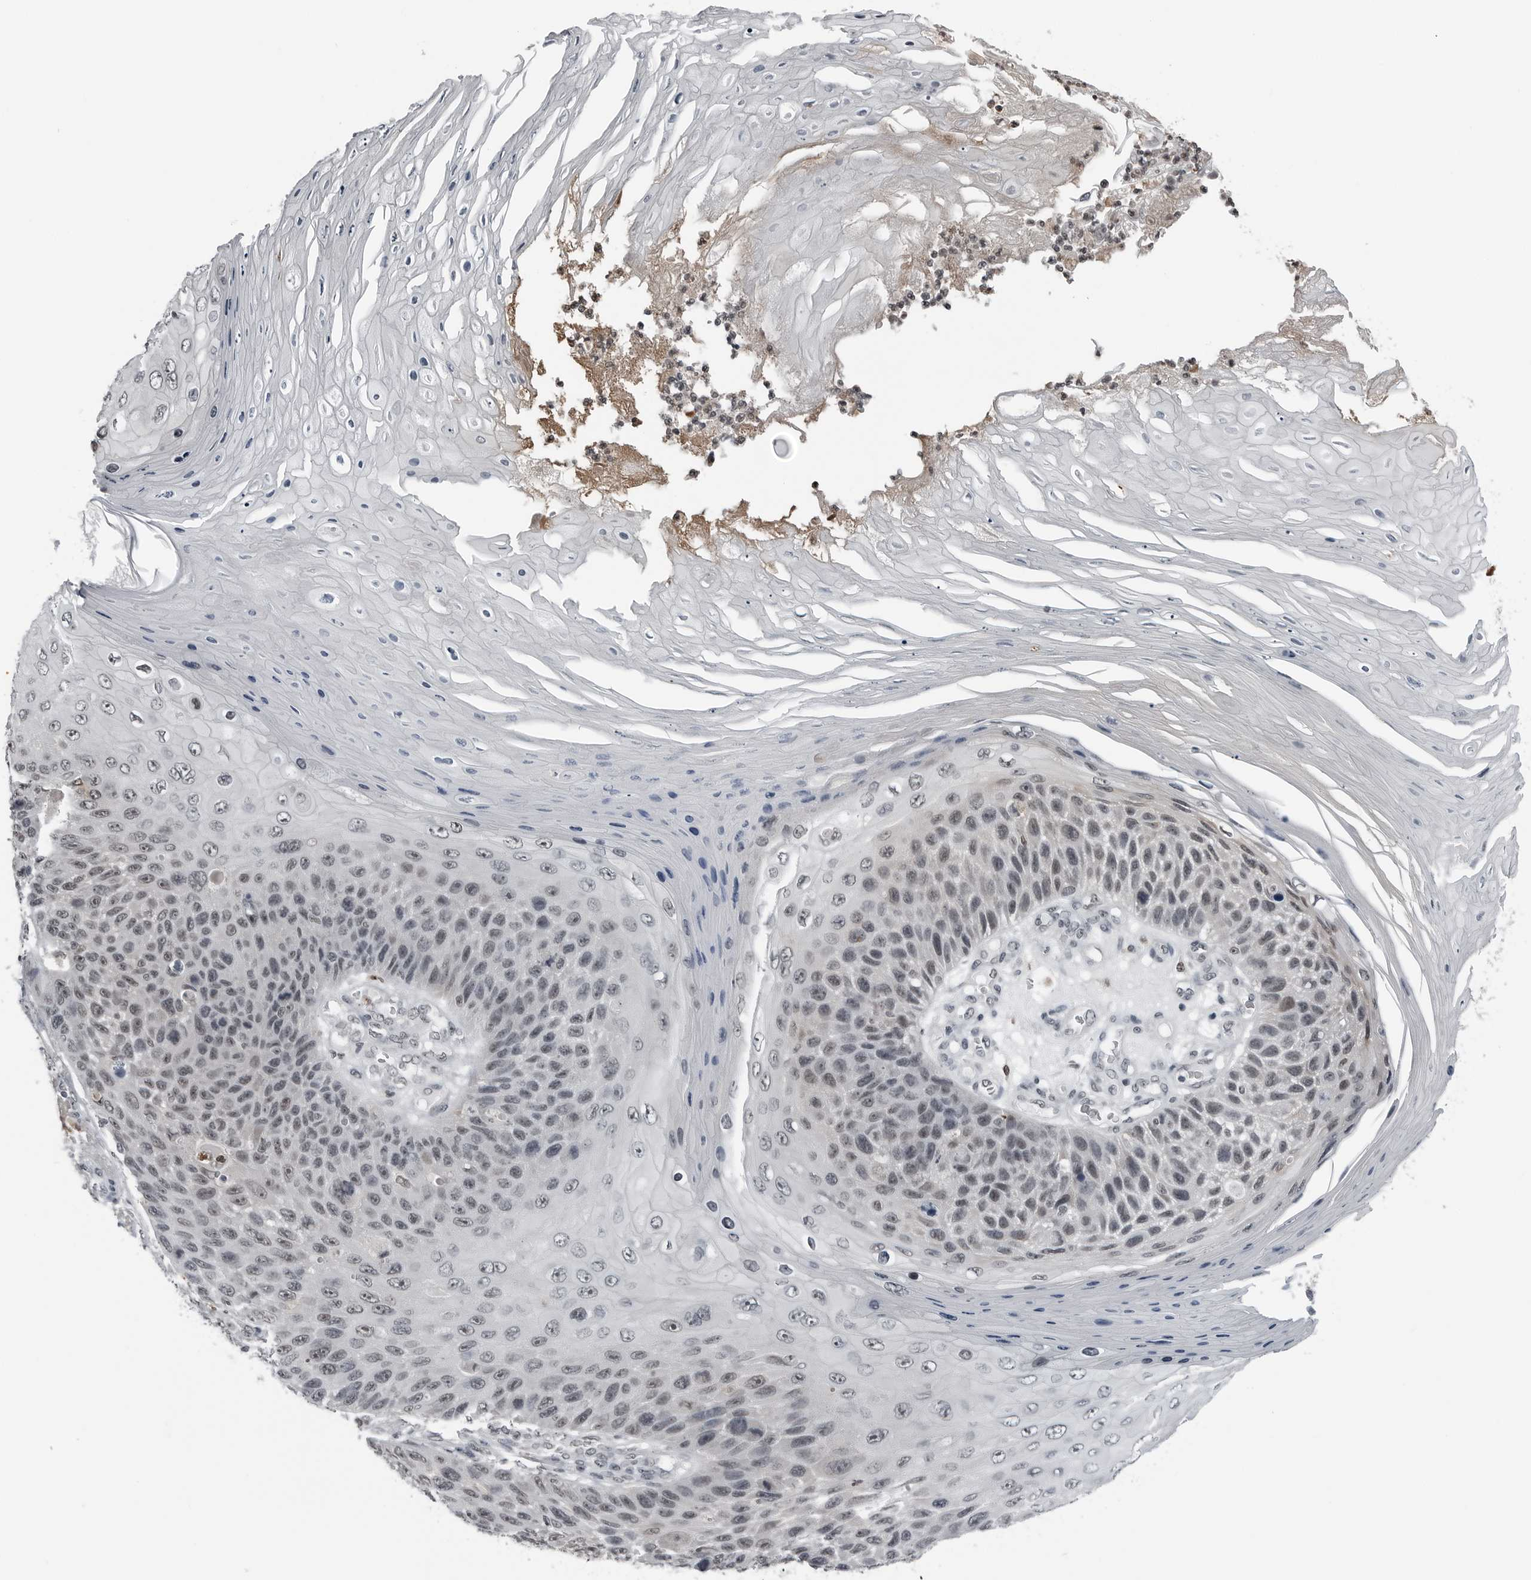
{"staining": {"intensity": "weak", "quantity": "<25%", "location": "nuclear"}, "tissue": "skin cancer", "cell_type": "Tumor cells", "image_type": "cancer", "snomed": [{"axis": "morphology", "description": "Squamous cell carcinoma, NOS"}, {"axis": "topography", "description": "Skin"}], "caption": "An image of human squamous cell carcinoma (skin) is negative for staining in tumor cells. (Brightfield microscopy of DAB (3,3'-diaminobenzidine) immunohistochemistry (IHC) at high magnification).", "gene": "AKR1A1", "patient": {"sex": "female", "age": 88}}